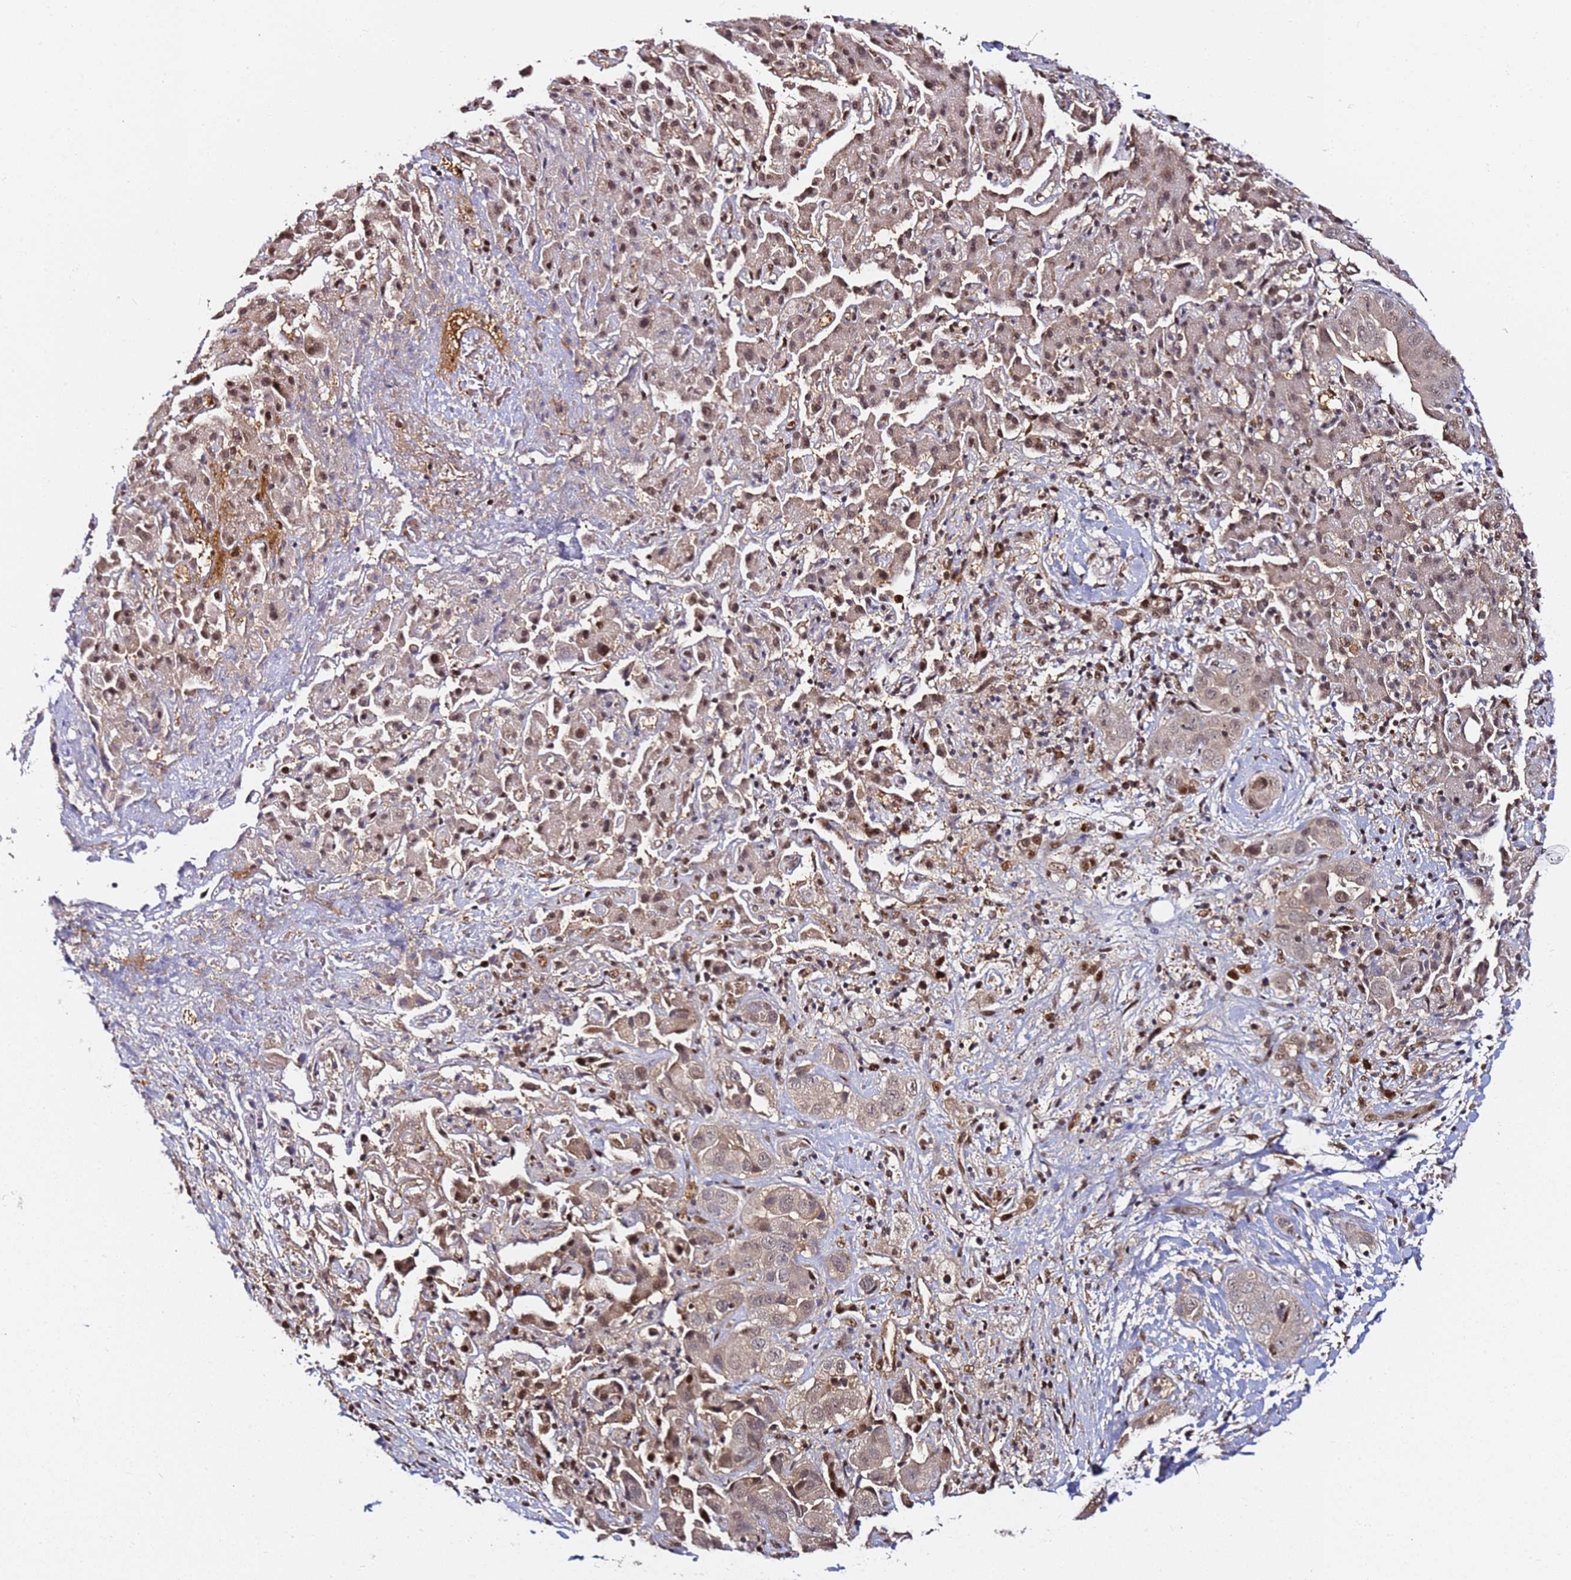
{"staining": {"intensity": "moderate", "quantity": ">75%", "location": "nuclear"}, "tissue": "liver cancer", "cell_type": "Tumor cells", "image_type": "cancer", "snomed": [{"axis": "morphology", "description": "Cholangiocarcinoma"}, {"axis": "topography", "description": "Liver"}], "caption": "This image exhibits immunohistochemistry staining of liver cancer (cholangiocarcinoma), with medium moderate nuclear staining in about >75% of tumor cells.", "gene": "RGS18", "patient": {"sex": "female", "age": 52}}